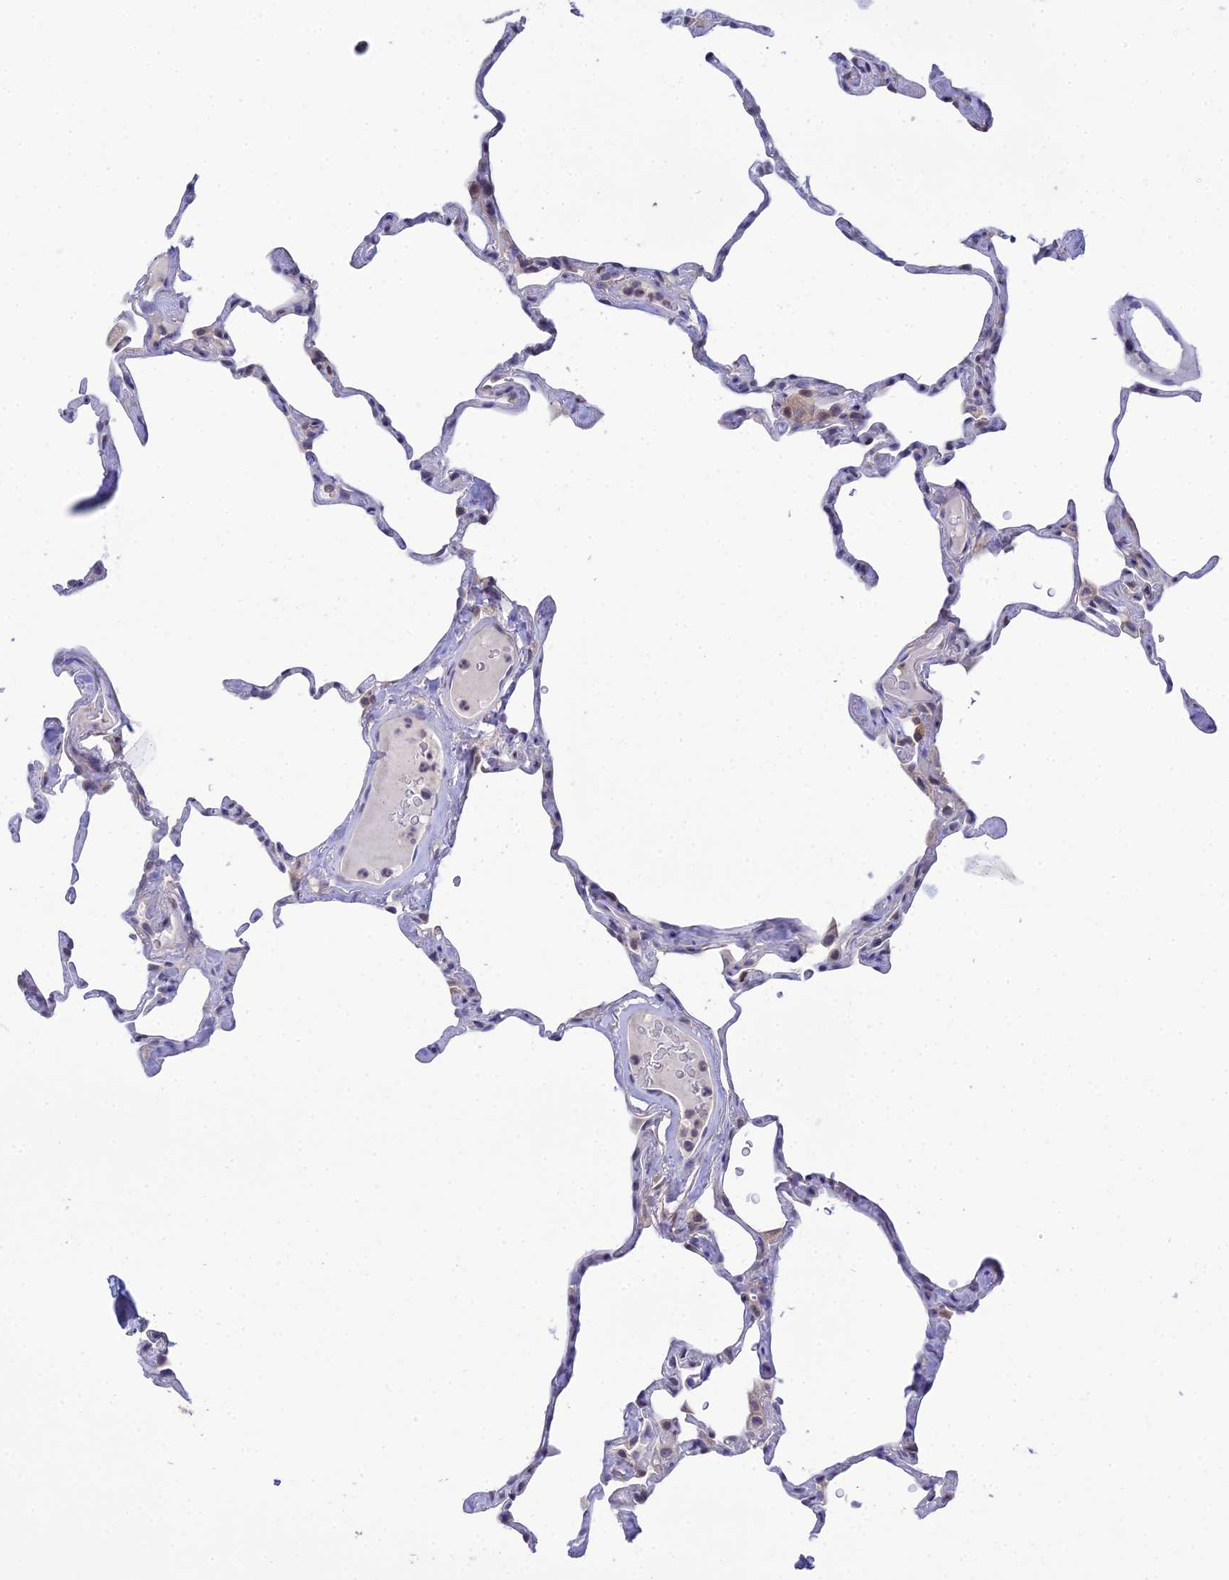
{"staining": {"intensity": "moderate", "quantity": "<25%", "location": "nuclear"}, "tissue": "lung", "cell_type": "Alveolar cells", "image_type": "normal", "snomed": [{"axis": "morphology", "description": "Normal tissue, NOS"}, {"axis": "topography", "description": "Lung"}], "caption": "Immunohistochemistry (IHC) (DAB) staining of normal human lung demonstrates moderate nuclear protein staining in about <25% of alveolar cells.", "gene": "ELOA2", "patient": {"sex": "male", "age": 65}}